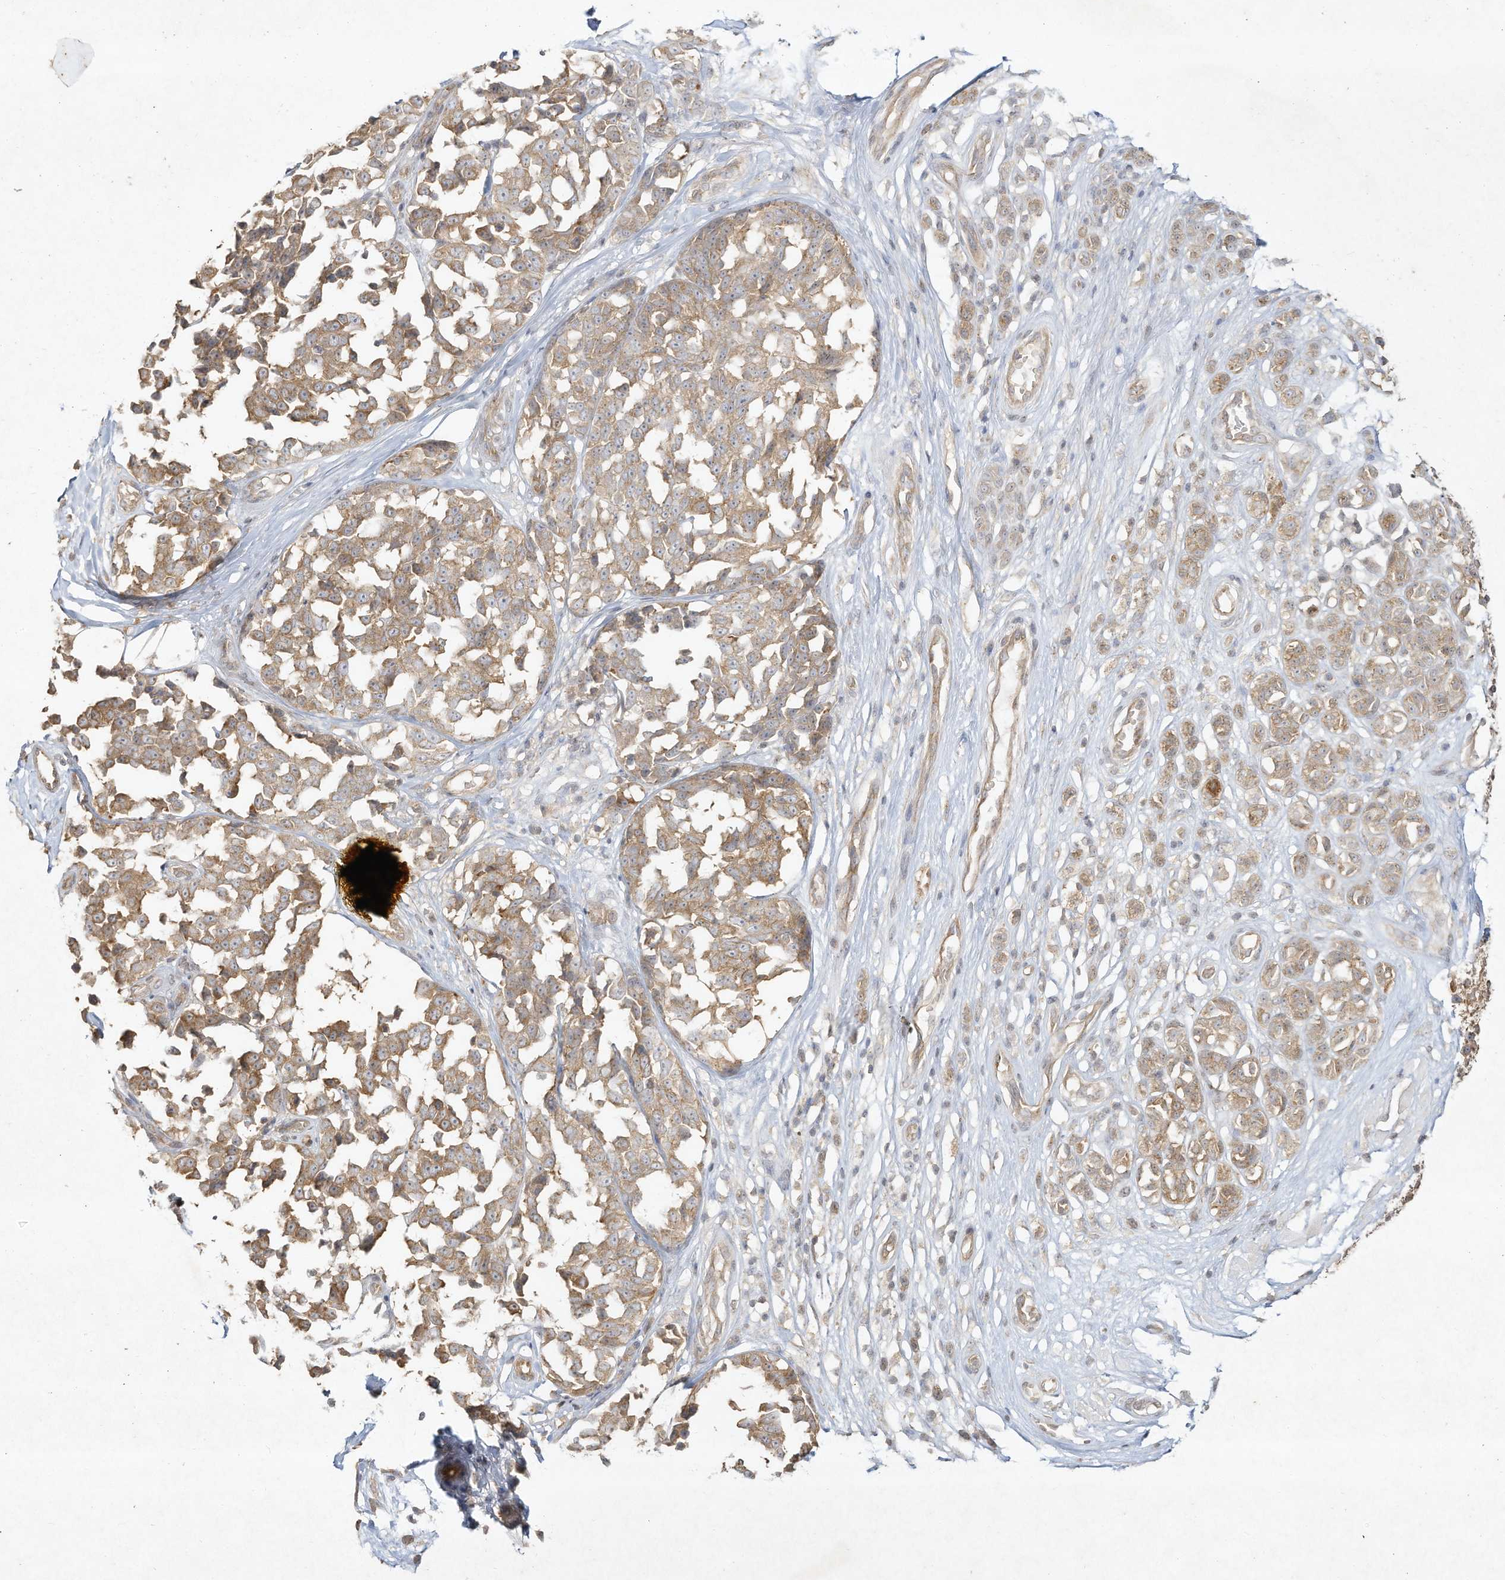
{"staining": {"intensity": "moderate", "quantity": ">75%", "location": "cytoplasmic/membranous"}, "tissue": "melanoma", "cell_type": "Tumor cells", "image_type": "cancer", "snomed": [{"axis": "morphology", "description": "Malignant melanoma, NOS"}, {"axis": "topography", "description": "Skin"}], "caption": "Malignant melanoma stained with a protein marker reveals moderate staining in tumor cells.", "gene": "DYNC1I2", "patient": {"sex": "female", "age": 64}}